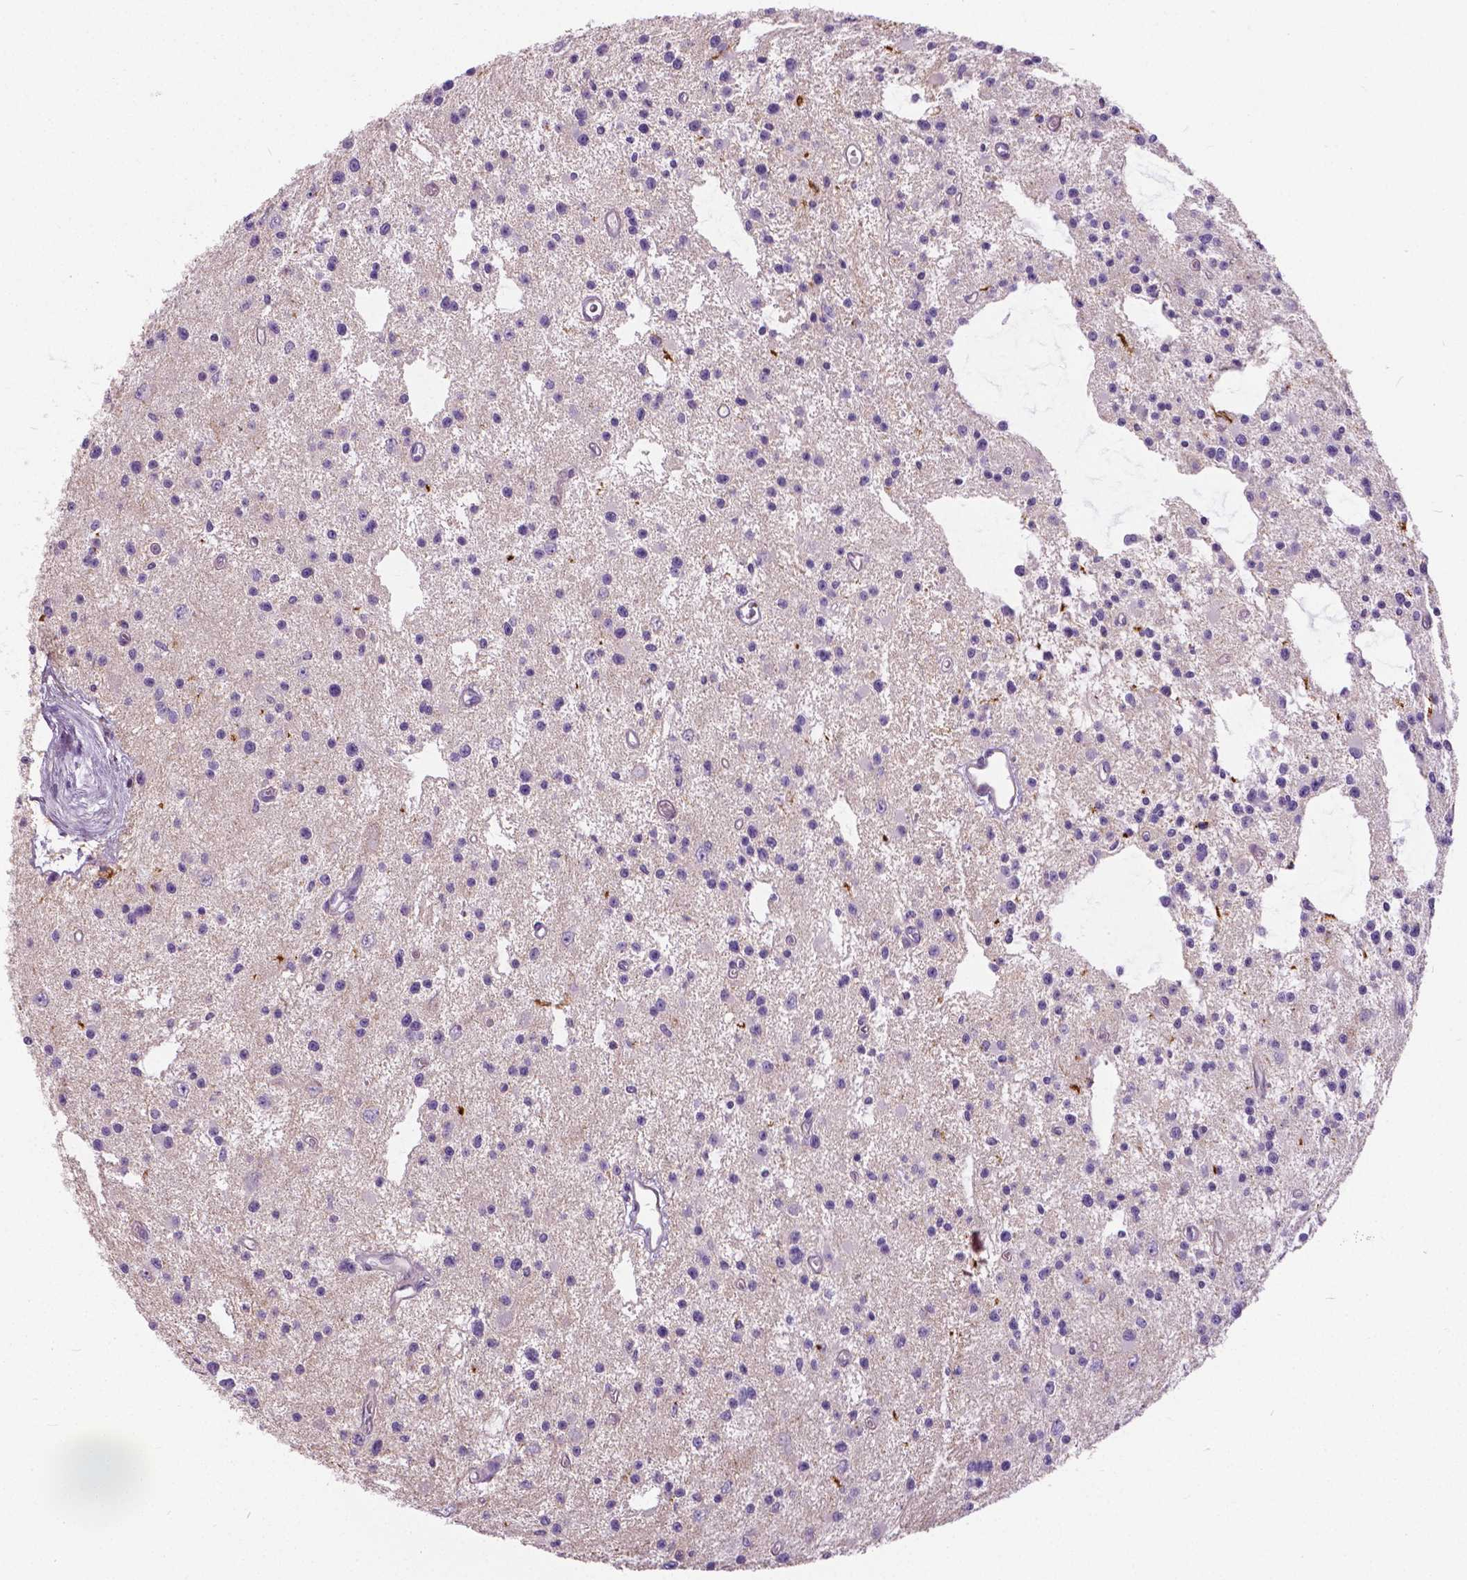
{"staining": {"intensity": "negative", "quantity": "none", "location": "none"}, "tissue": "glioma", "cell_type": "Tumor cells", "image_type": "cancer", "snomed": [{"axis": "morphology", "description": "Glioma, malignant, Low grade"}, {"axis": "topography", "description": "Brain"}], "caption": "High power microscopy histopathology image of an immunohistochemistry (IHC) photomicrograph of malignant low-grade glioma, revealing no significant expression in tumor cells.", "gene": "ANXA13", "patient": {"sex": "male", "age": 43}}